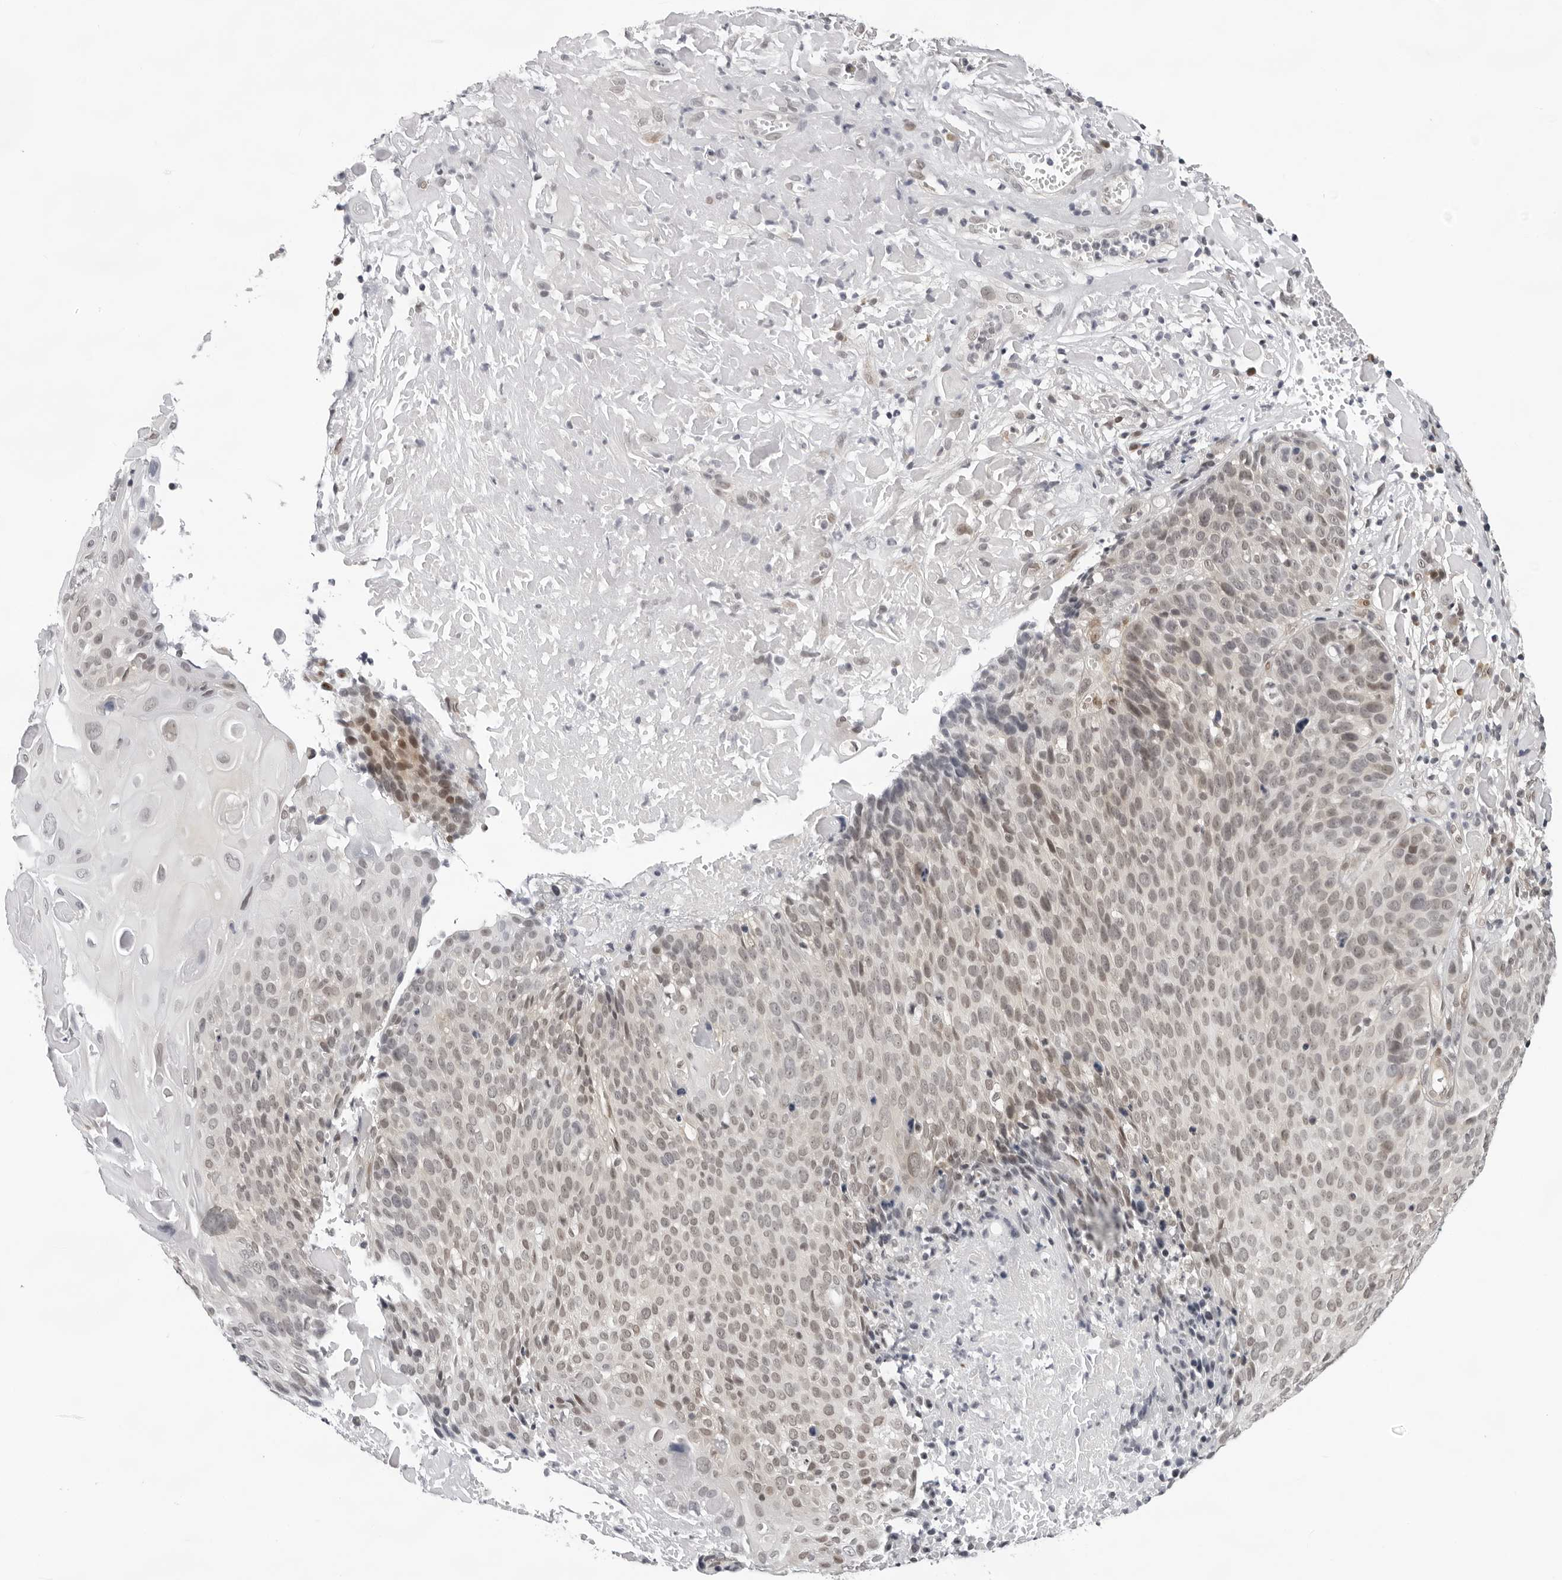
{"staining": {"intensity": "moderate", "quantity": "25%-75%", "location": "cytoplasmic/membranous,nuclear"}, "tissue": "cervical cancer", "cell_type": "Tumor cells", "image_type": "cancer", "snomed": [{"axis": "morphology", "description": "Squamous cell carcinoma, NOS"}, {"axis": "topography", "description": "Cervix"}], "caption": "Immunohistochemical staining of cervical cancer (squamous cell carcinoma) reveals medium levels of moderate cytoplasmic/membranous and nuclear protein staining in about 25%-75% of tumor cells.", "gene": "CASP7", "patient": {"sex": "female", "age": 74}}